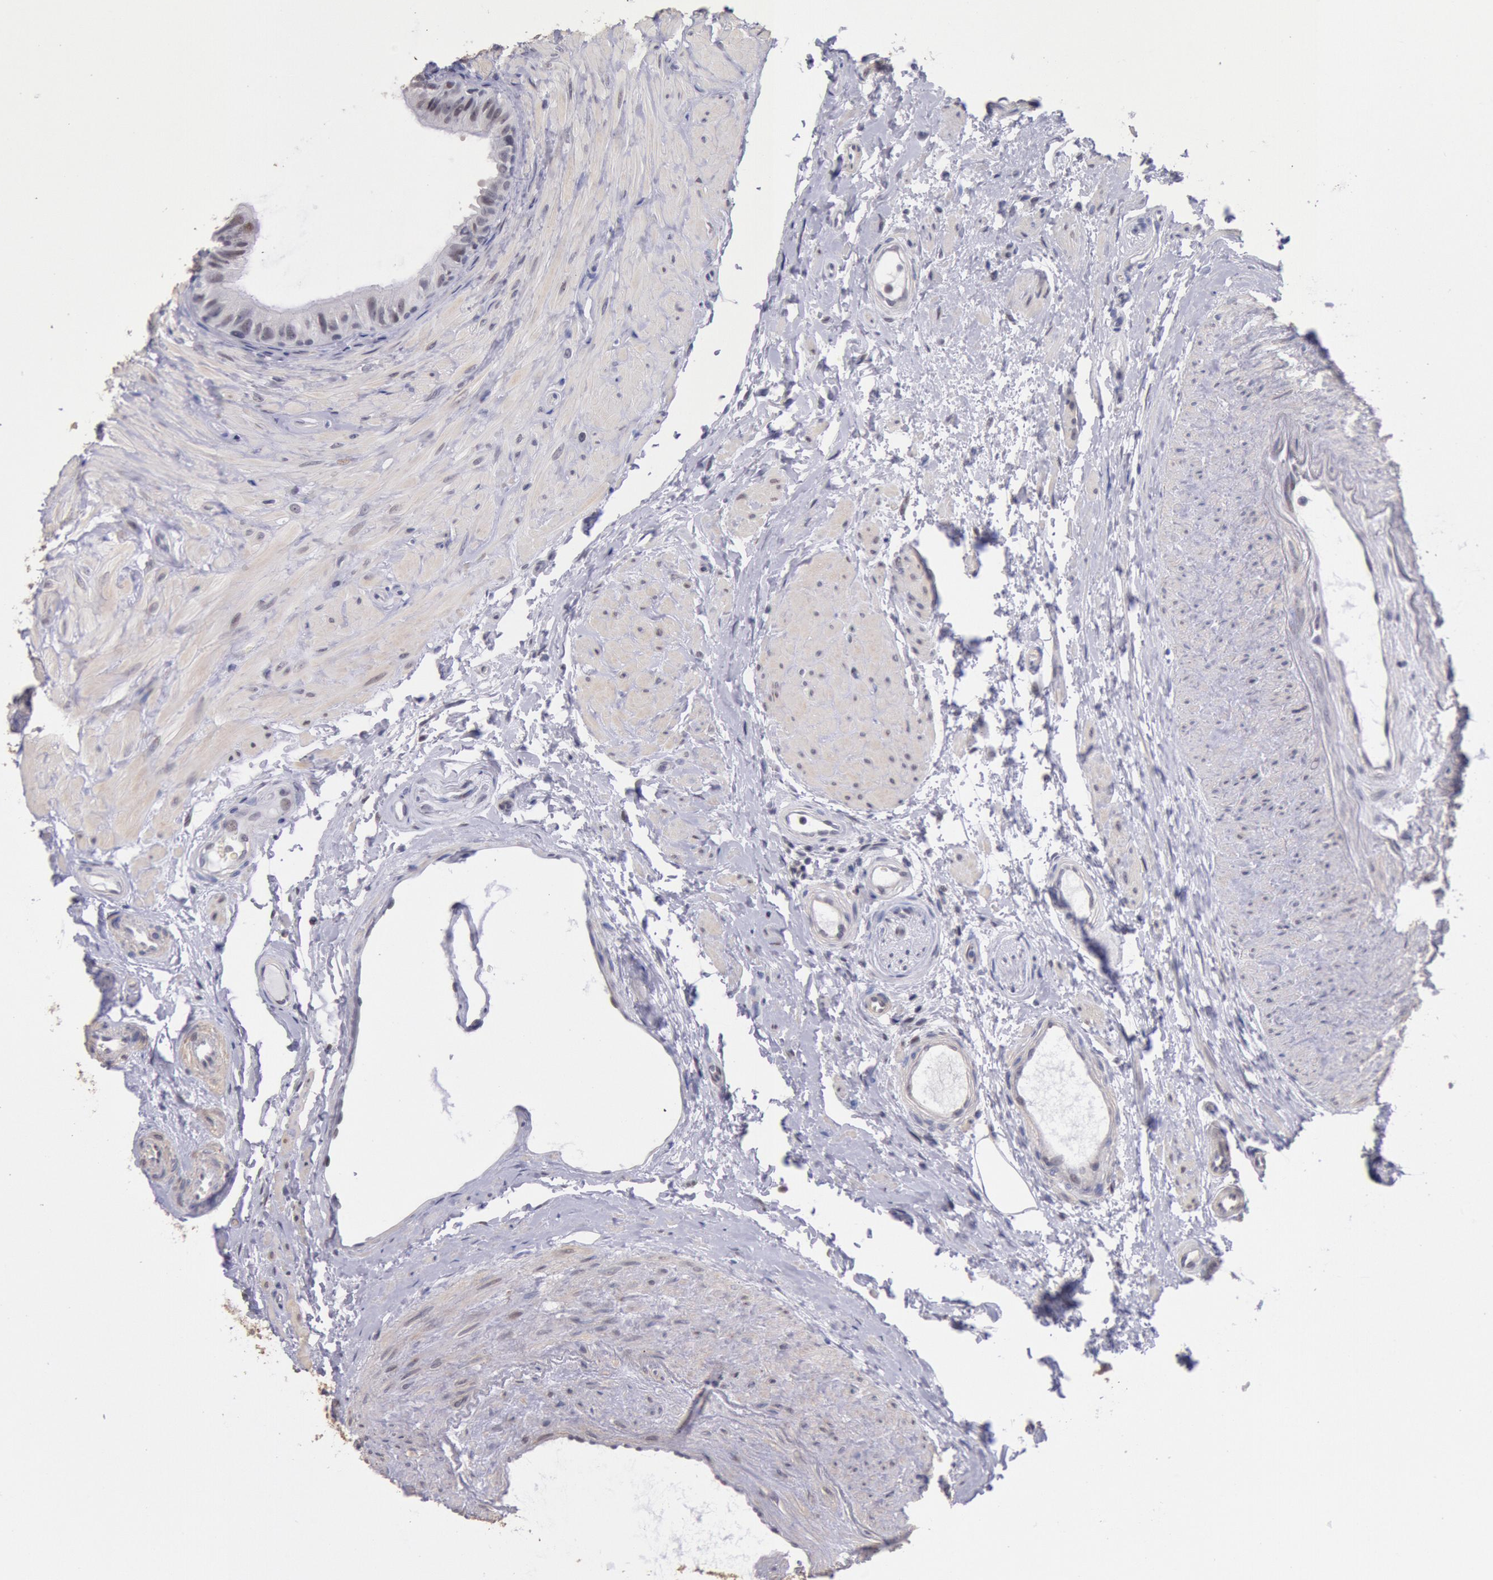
{"staining": {"intensity": "weak", "quantity": "25%-75%", "location": "nuclear"}, "tissue": "epididymis", "cell_type": "Glandular cells", "image_type": "normal", "snomed": [{"axis": "morphology", "description": "Normal tissue, NOS"}, {"axis": "topography", "description": "Epididymis"}], "caption": "This image shows normal epididymis stained with immunohistochemistry to label a protein in brown. The nuclear of glandular cells show weak positivity for the protein. Nuclei are counter-stained blue.", "gene": "MYH6", "patient": {"sex": "male", "age": 68}}